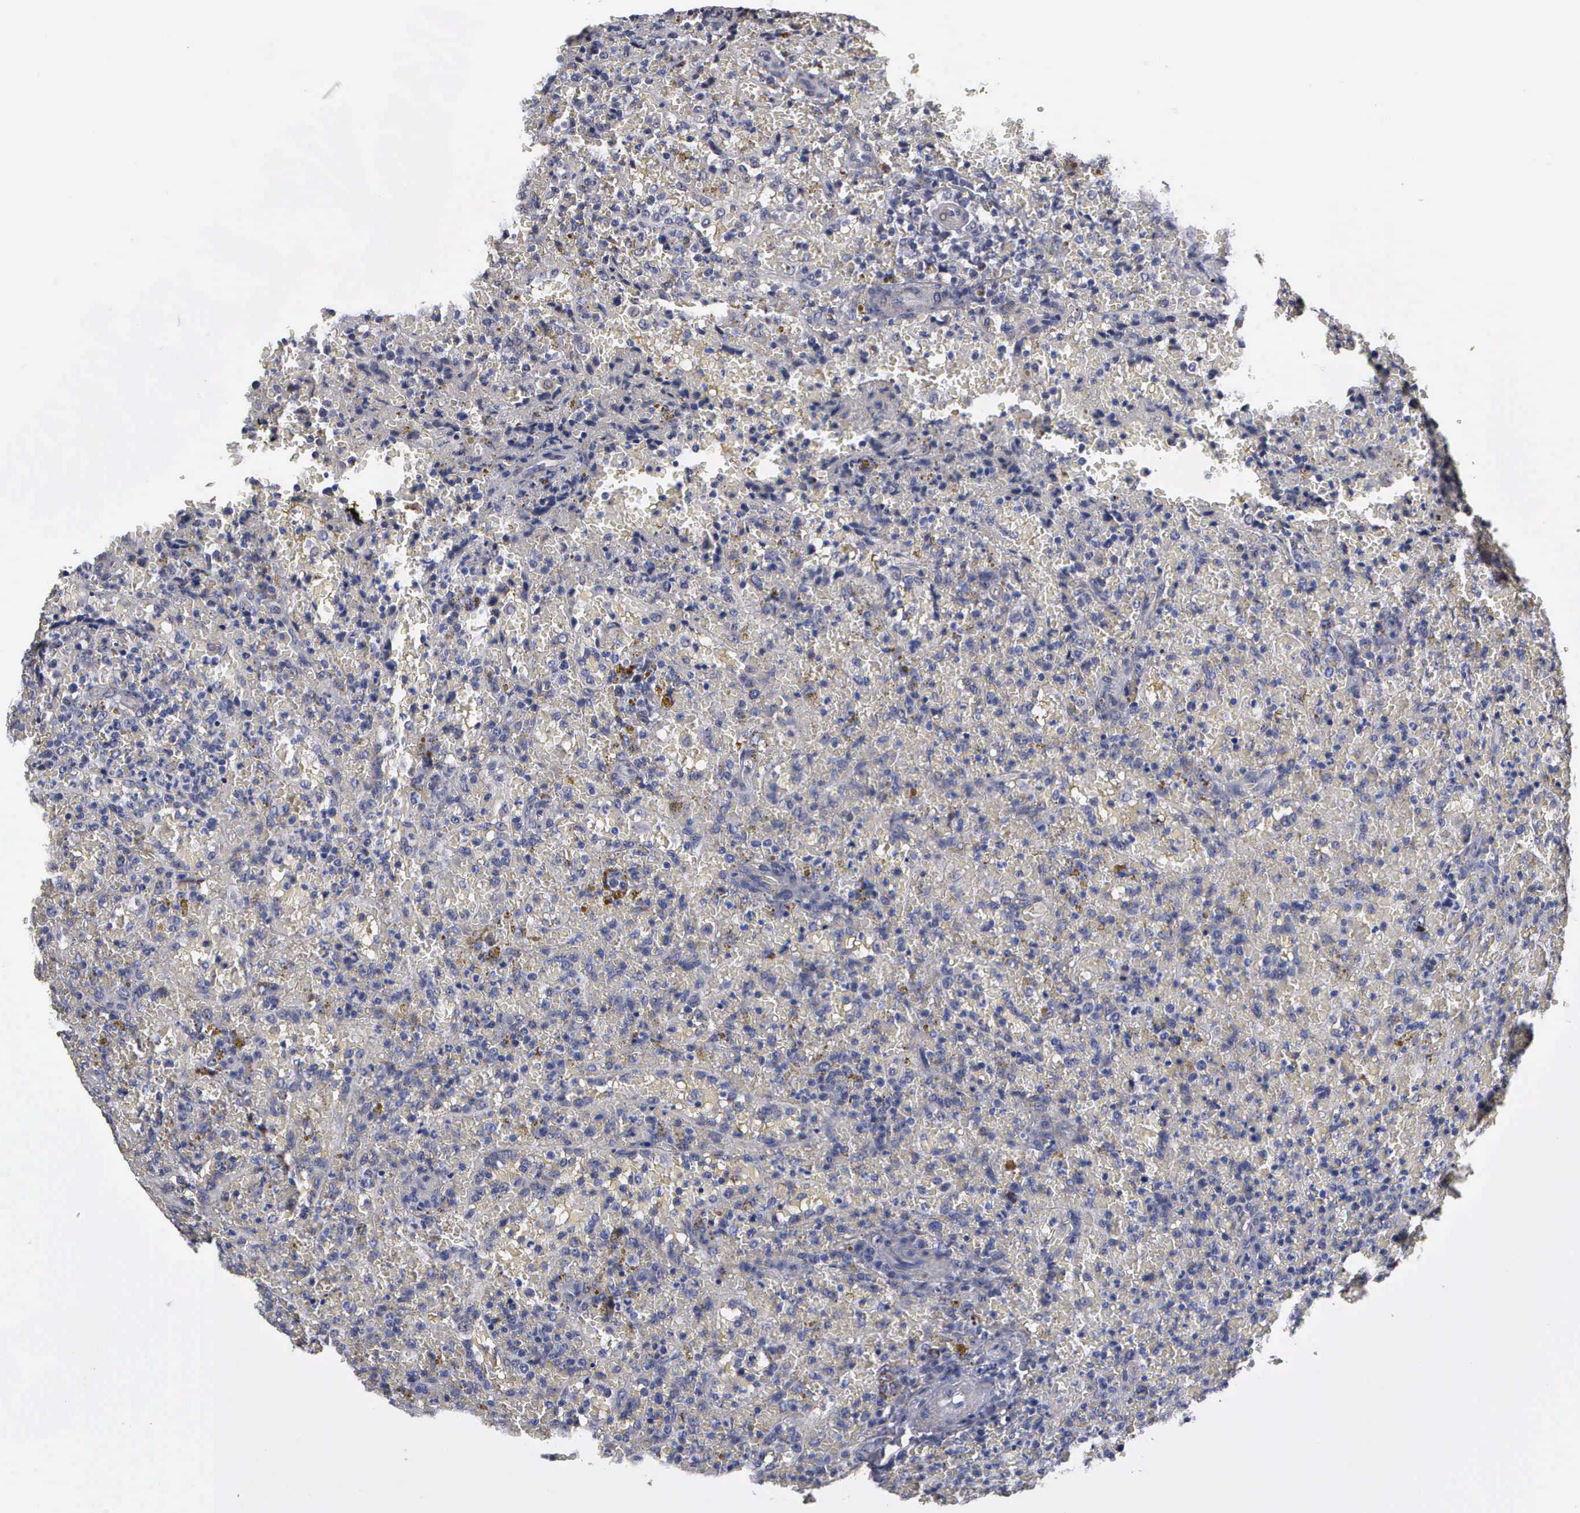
{"staining": {"intensity": "weak", "quantity": "<25%", "location": "cytoplasmic/membranous,nuclear"}, "tissue": "lymphoma", "cell_type": "Tumor cells", "image_type": "cancer", "snomed": [{"axis": "morphology", "description": "Malignant lymphoma, non-Hodgkin's type, High grade"}, {"axis": "topography", "description": "Spleen"}, {"axis": "topography", "description": "Lymph node"}], "caption": "A micrograph of high-grade malignant lymphoma, non-Hodgkin's type stained for a protein reveals no brown staining in tumor cells.", "gene": "NGDN", "patient": {"sex": "female", "age": 70}}